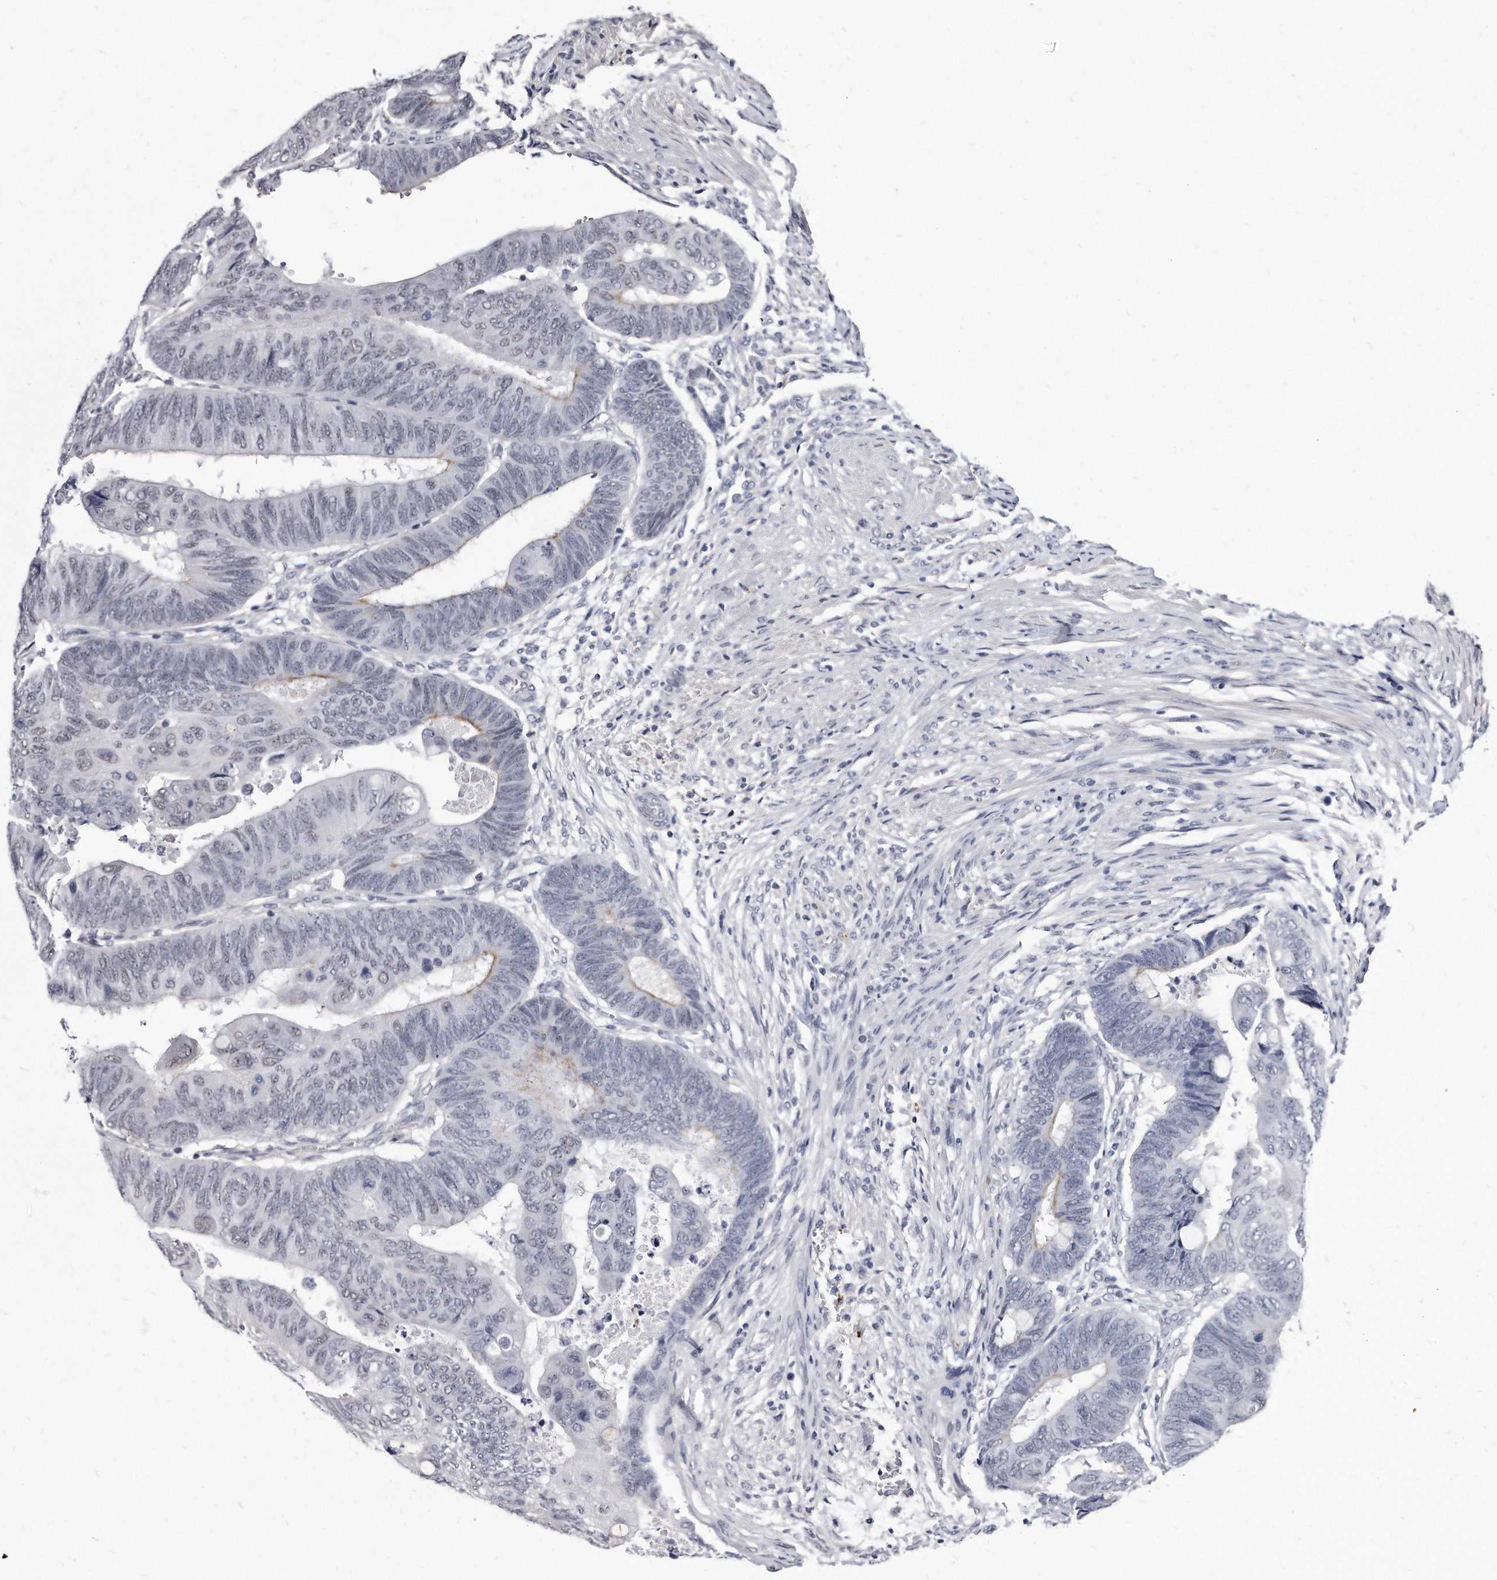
{"staining": {"intensity": "negative", "quantity": "none", "location": "none"}, "tissue": "colorectal cancer", "cell_type": "Tumor cells", "image_type": "cancer", "snomed": [{"axis": "morphology", "description": "Normal tissue, NOS"}, {"axis": "morphology", "description": "Adenocarcinoma, NOS"}, {"axis": "topography", "description": "Rectum"}, {"axis": "topography", "description": "Peripheral nerve tissue"}], "caption": "Colorectal cancer (adenocarcinoma) was stained to show a protein in brown. There is no significant expression in tumor cells. The staining was performed using DAB (3,3'-diaminobenzidine) to visualize the protein expression in brown, while the nuclei were stained in blue with hematoxylin (Magnification: 20x).", "gene": "KLHDC3", "patient": {"sex": "male", "age": 92}}